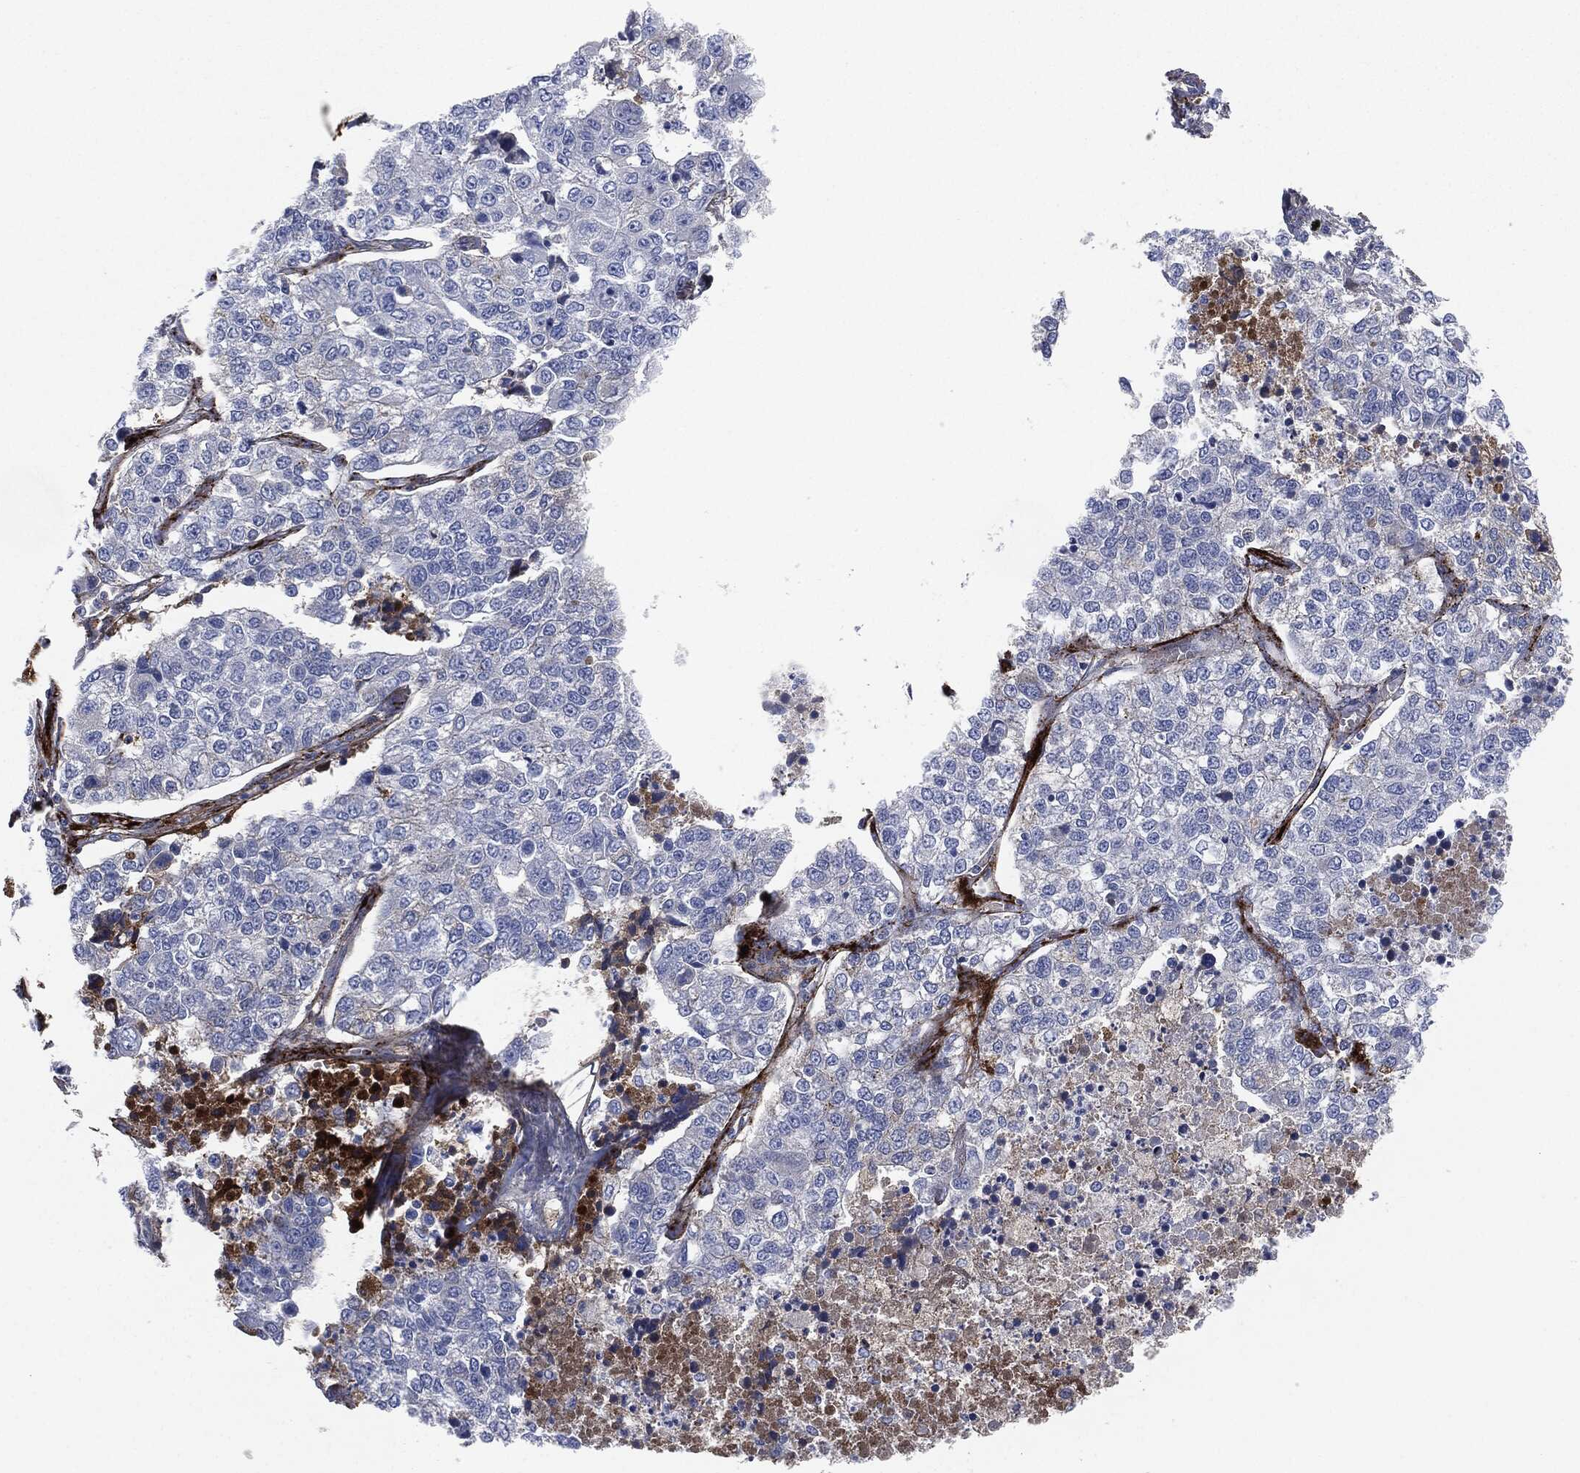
{"staining": {"intensity": "negative", "quantity": "none", "location": "none"}, "tissue": "lung cancer", "cell_type": "Tumor cells", "image_type": "cancer", "snomed": [{"axis": "morphology", "description": "Adenocarcinoma, NOS"}, {"axis": "topography", "description": "Lung"}], "caption": "Immunohistochemistry image of neoplastic tissue: lung cancer stained with DAB (3,3'-diaminobenzidine) displays no significant protein positivity in tumor cells.", "gene": "APOB", "patient": {"sex": "male", "age": 49}}